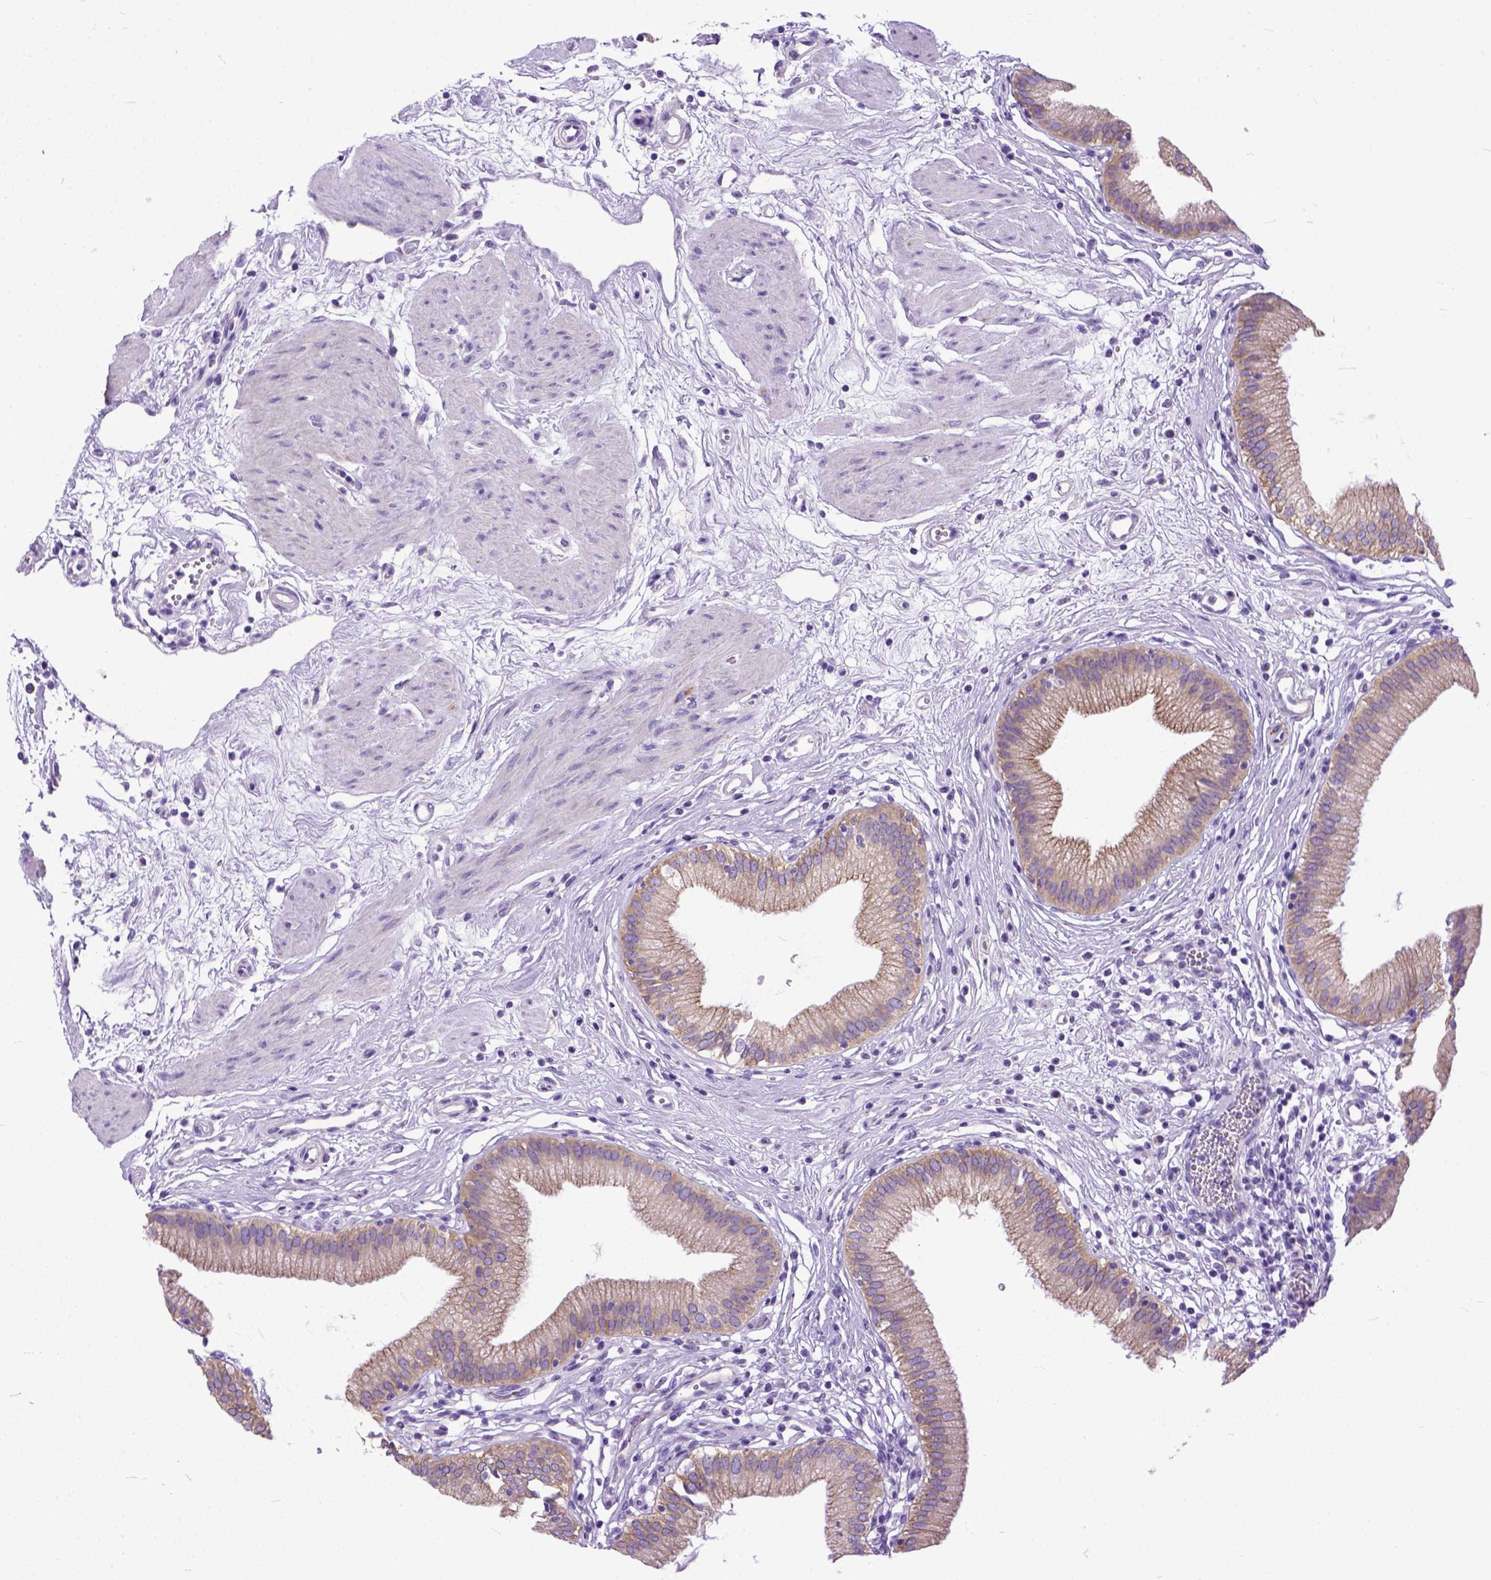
{"staining": {"intensity": "weak", "quantity": ">75%", "location": "cytoplasmic/membranous"}, "tissue": "gallbladder", "cell_type": "Glandular cells", "image_type": "normal", "snomed": [{"axis": "morphology", "description": "Normal tissue, NOS"}, {"axis": "topography", "description": "Gallbladder"}], "caption": "An image of human gallbladder stained for a protein demonstrates weak cytoplasmic/membranous brown staining in glandular cells.", "gene": "PPL", "patient": {"sex": "female", "age": 65}}